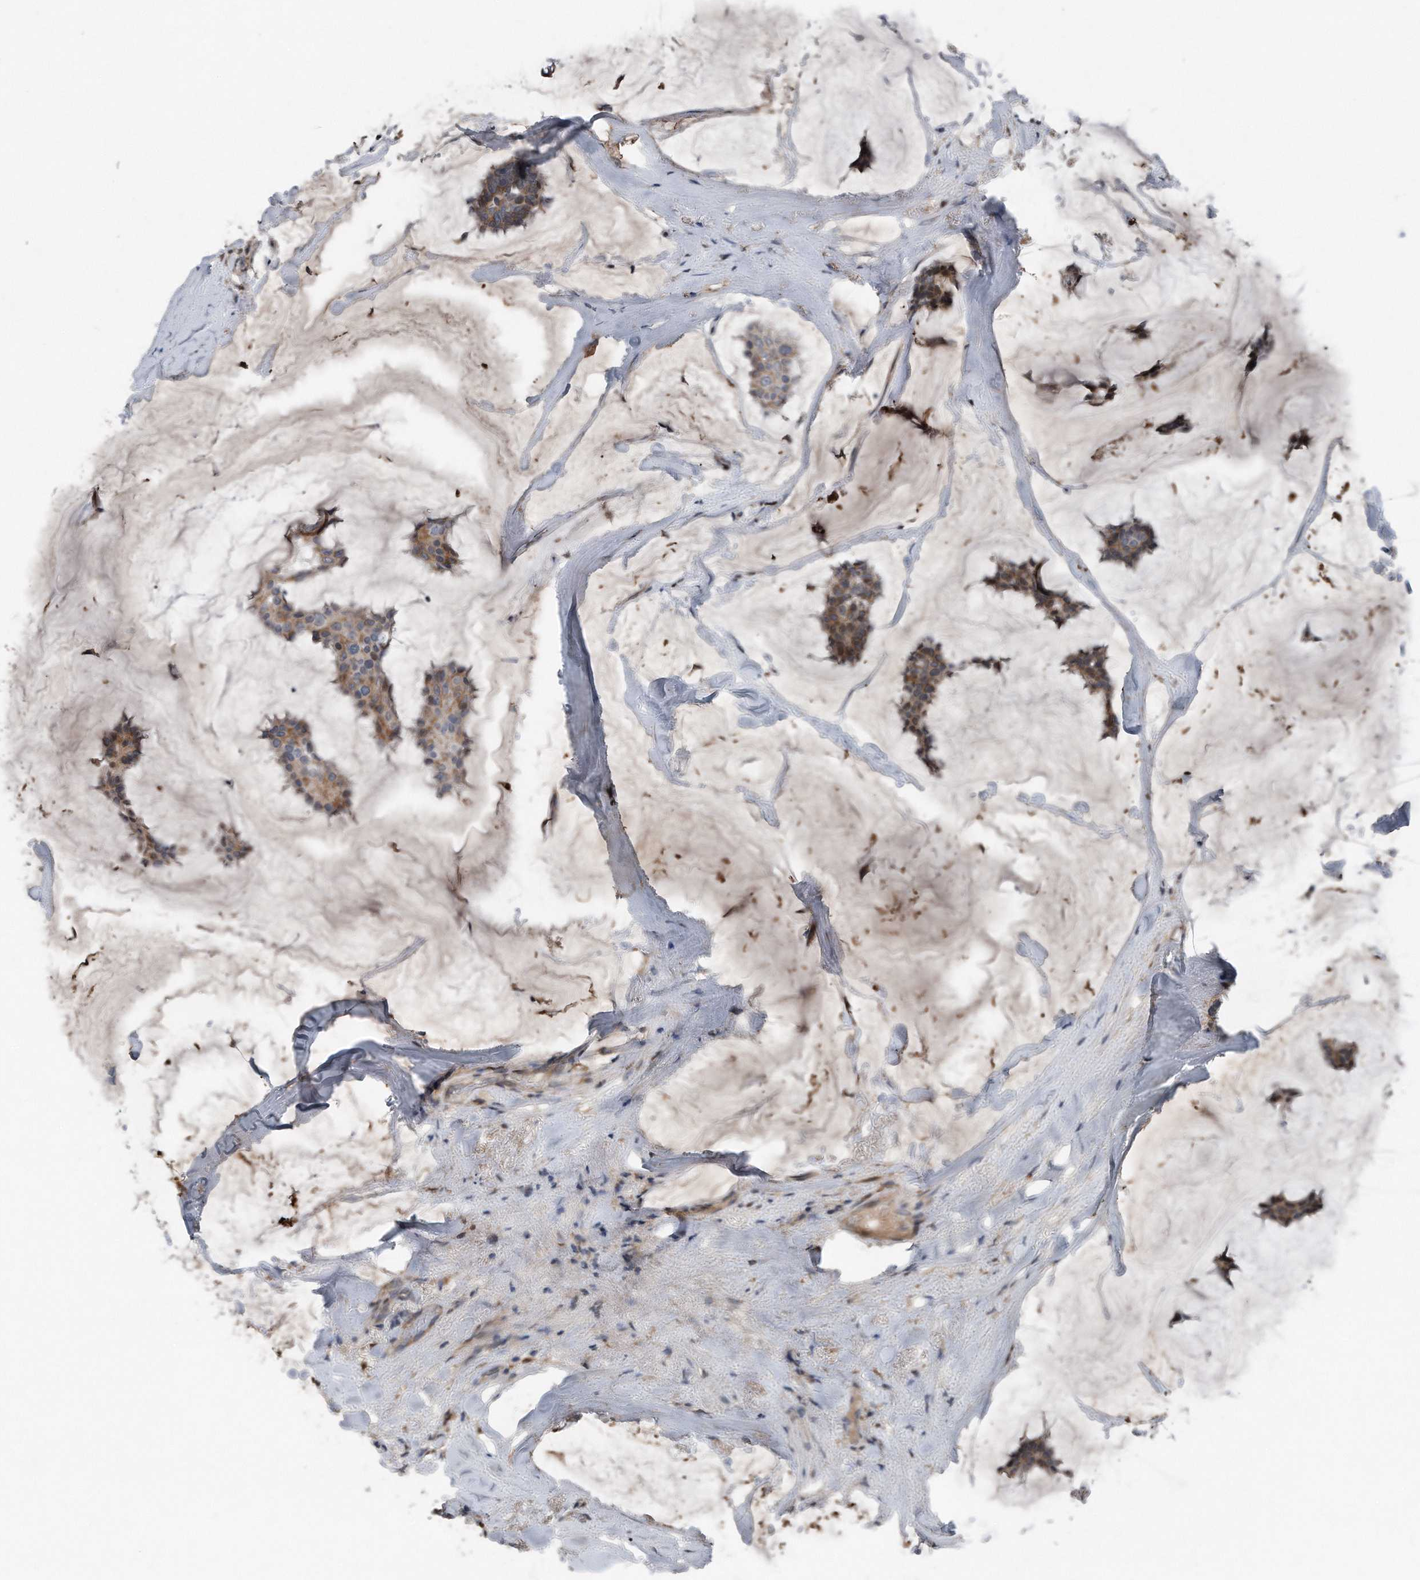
{"staining": {"intensity": "weak", "quantity": ">75%", "location": "cytoplasmic/membranous"}, "tissue": "breast cancer", "cell_type": "Tumor cells", "image_type": "cancer", "snomed": [{"axis": "morphology", "description": "Duct carcinoma"}, {"axis": "topography", "description": "Breast"}], "caption": "Brown immunohistochemical staining in human infiltrating ductal carcinoma (breast) shows weak cytoplasmic/membranous positivity in about >75% of tumor cells.", "gene": "DST", "patient": {"sex": "female", "age": 93}}